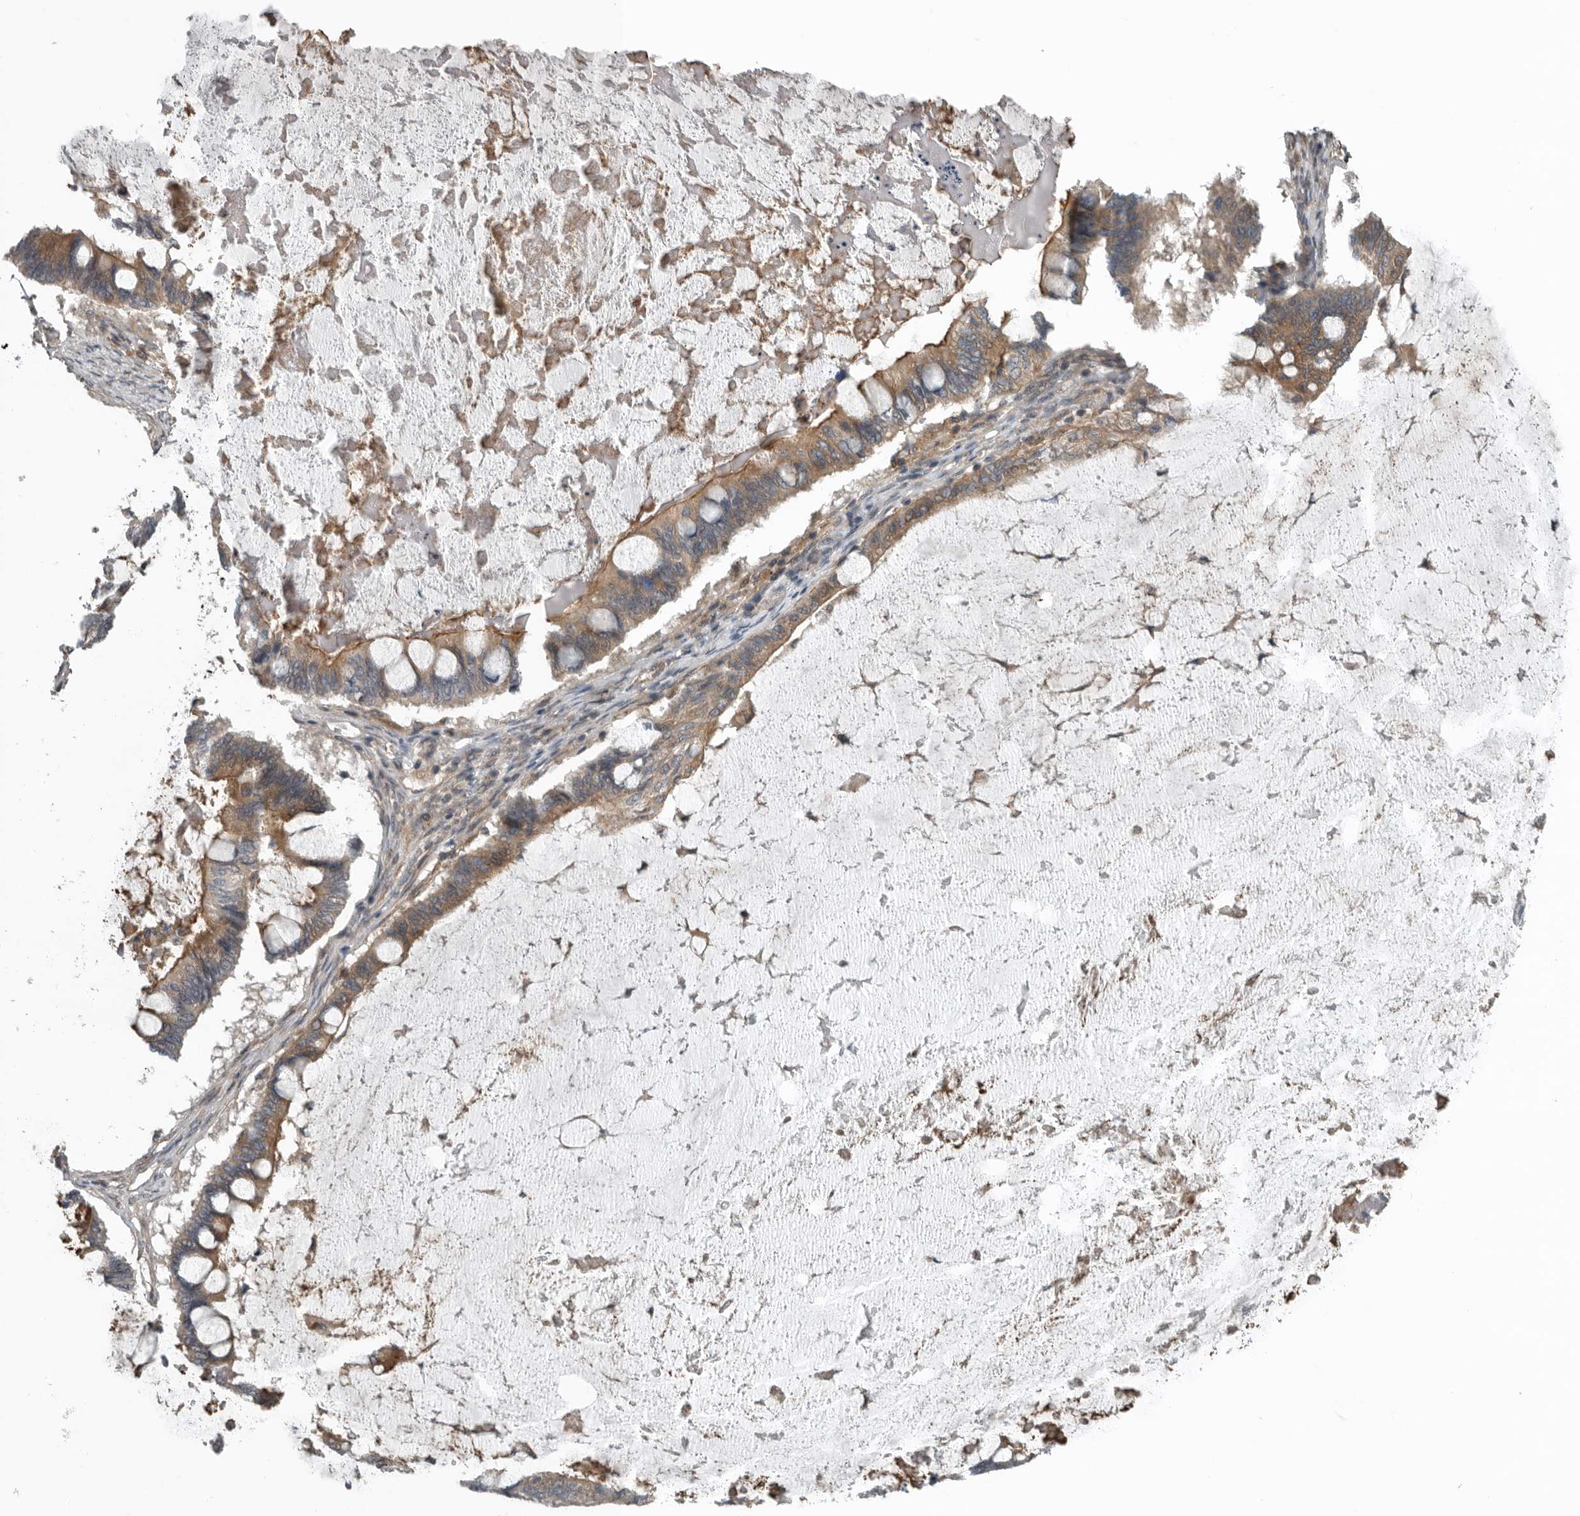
{"staining": {"intensity": "moderate", "quantity": ">75%", "location": "cytoplasmic/membranous"}, "tissue": "ovarian cancer", "cell_type": "Tumor cells", "image_type": "cancer", "snomed": [{"axis": "morphology", "description": "Cystadenocarcinoma, mucinous, NOS"}, {"axis": "topography", "description": "Ovary"}], "caption": "The histopathology image exhibits a brown stain indicating the presence of a protein in the cytoplasmic/membranous of tumor cells in ovarian cancer (mucinous cystadenocarcinoma).", "gene": "AMFR", "patient": {"sex": "female", "age": 61}}